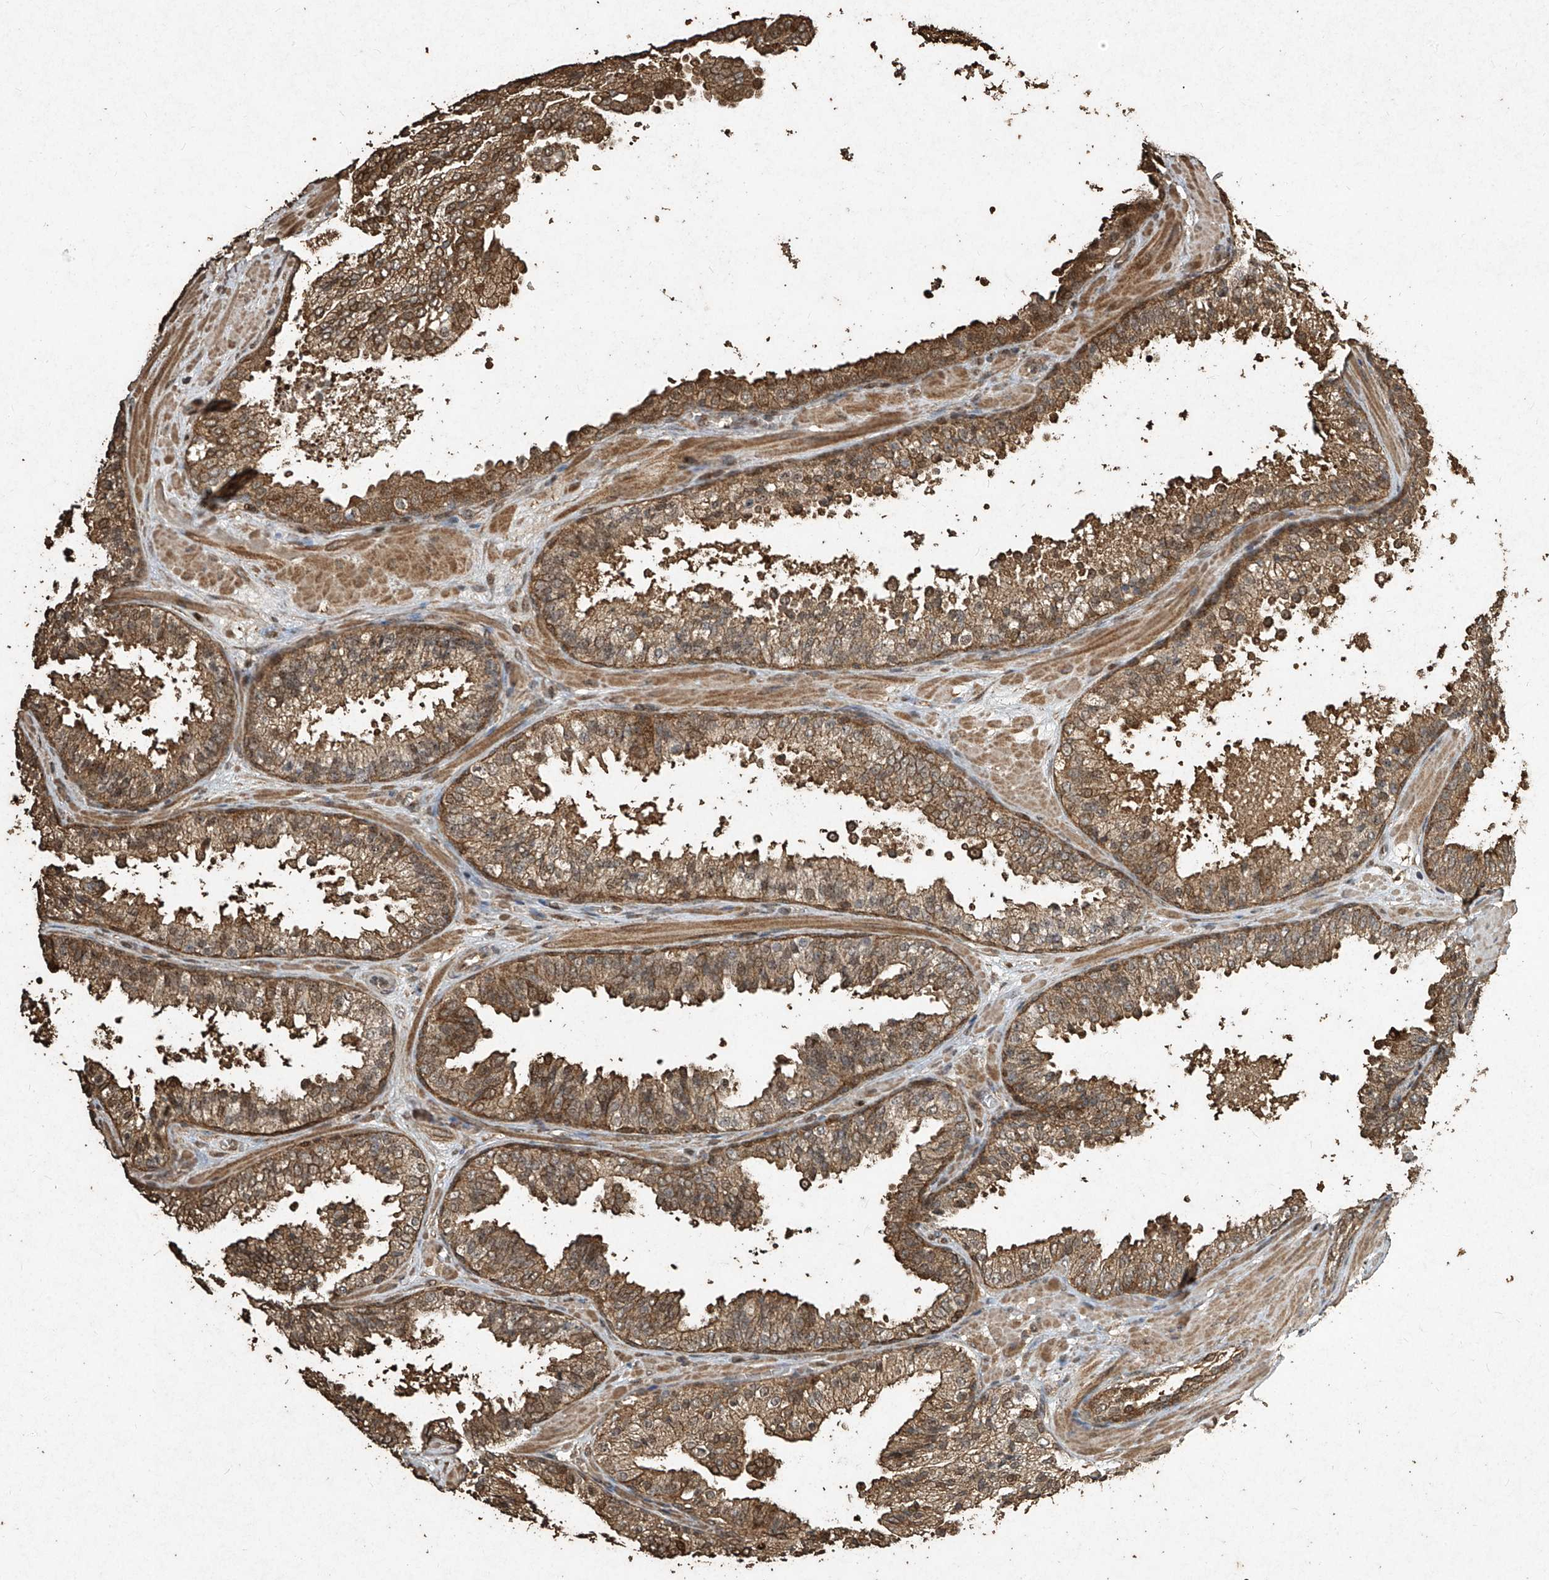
{"staining": {"intensity": "moderate", "quantity": ">75%", "location": "cytoplasmic/membranous"}, "tissue": "prostate cancer", "cell_type": "Tumor cells", "image_type": "cancer", "snomed": [{"axis": "morphology", "description": "Adenocarcinoma, High grade"}, {"axis": "topography", "description": "Prostate"}], "caption": "A photomicrograph of human prostate high-grade adenocarcinoma stained for a protein exhibits moderate cytoplasmic/membranous brown staining in tumor cells.", "gene": "ERBB3", "patient": {"sex": "male", "age": 65}}